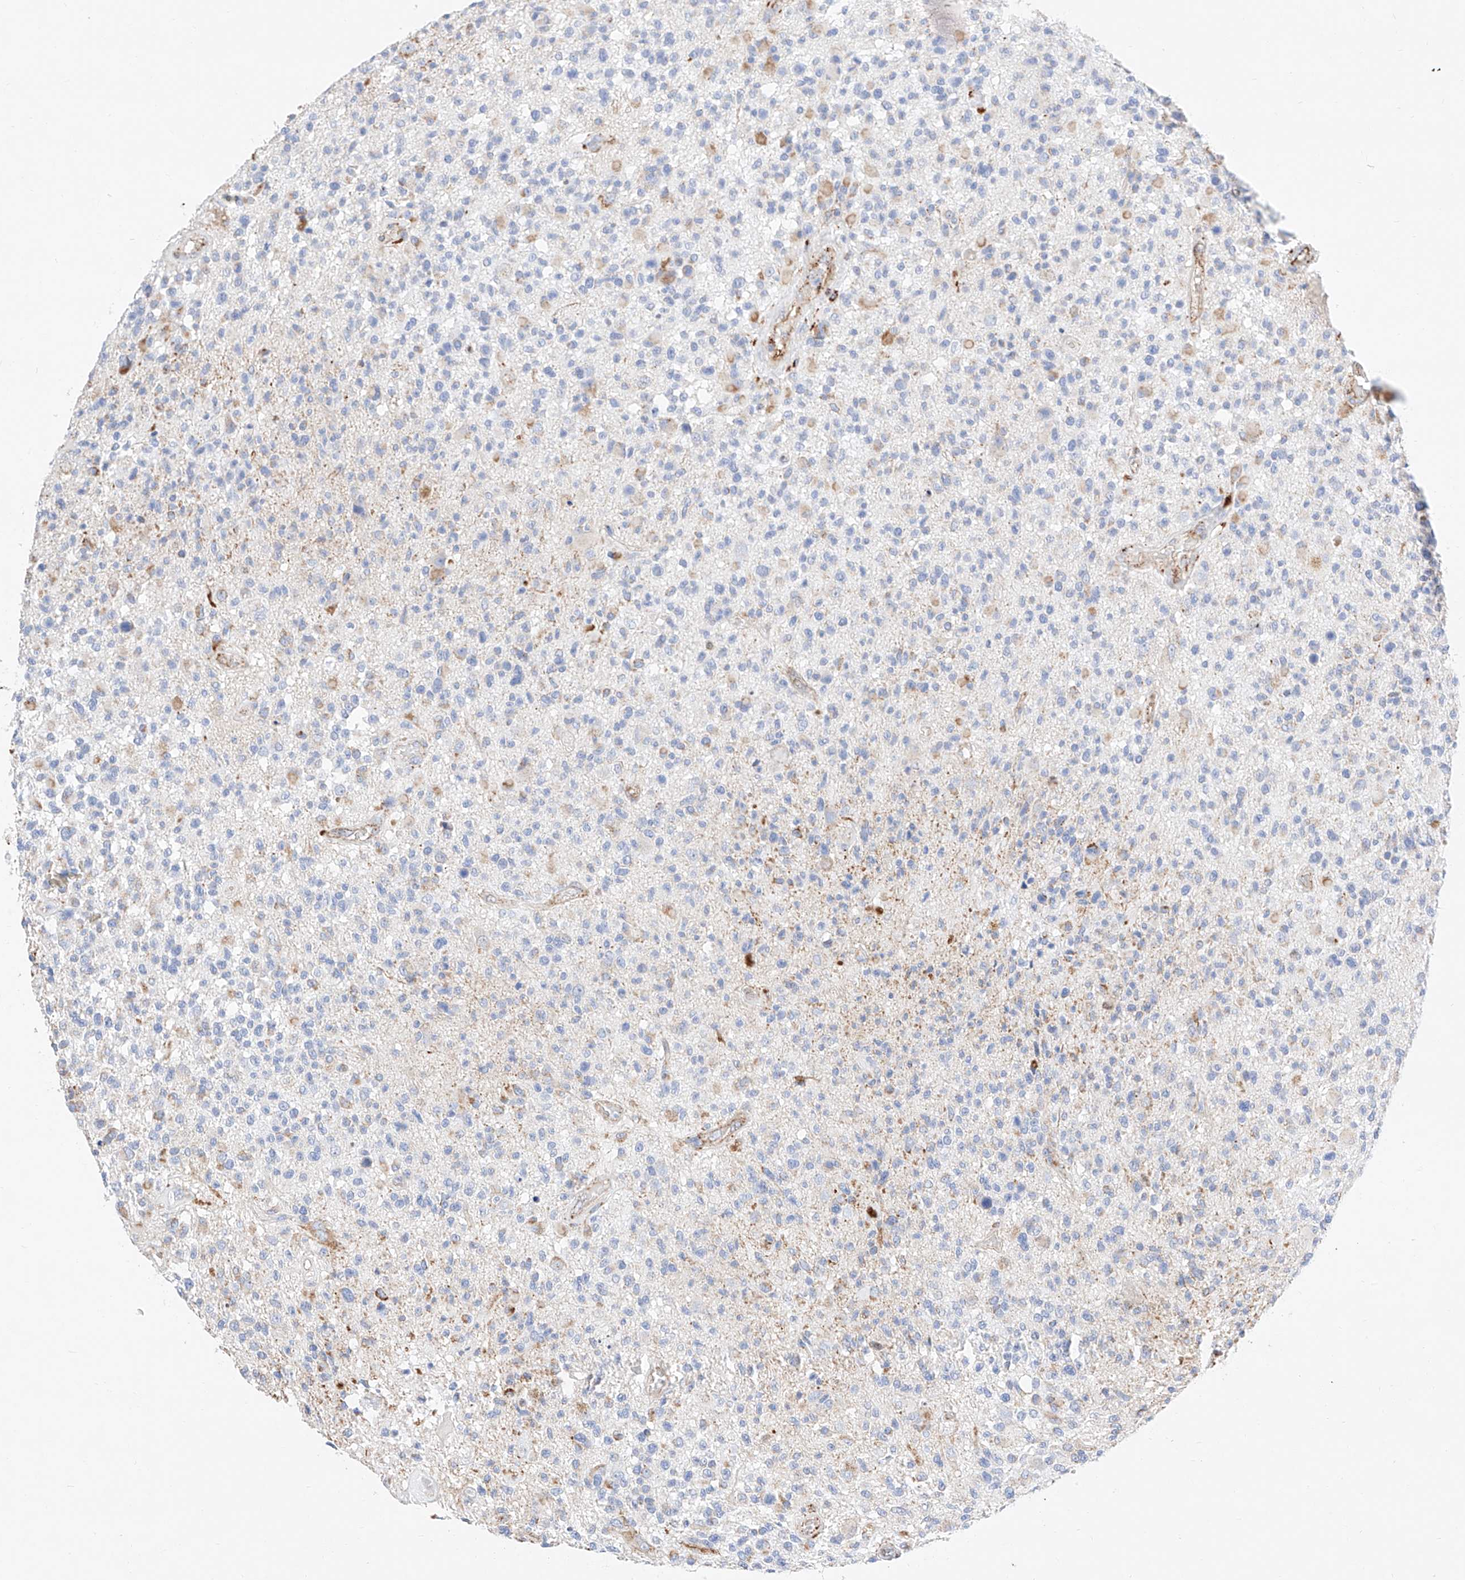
{"staining": {"intensity": "negative", "quantity": "none", "location": "none"}, "tissue": "glioma", "cell_type": "Tumor cells", "image_type": "cancer", "snomed": [{"axis": "morphology", "description": "Glioma, malignant, High grade"}, {"axis": "morphology", "description": "Glioblastoma, NOS"}, {"axis": "topography", "description": "Brain"}], "caption": "An immunohistochemistry micrograph of malignant glioma (high-grade) is shown. There is no staining in tumor cells of malignant glioma (high-grade). (DAB (3,3'-diaminobenzidine) immunohistochemistry, high magnification).", "gene": "C6orf62", "patient": {"sex": "male", "age": 60}}